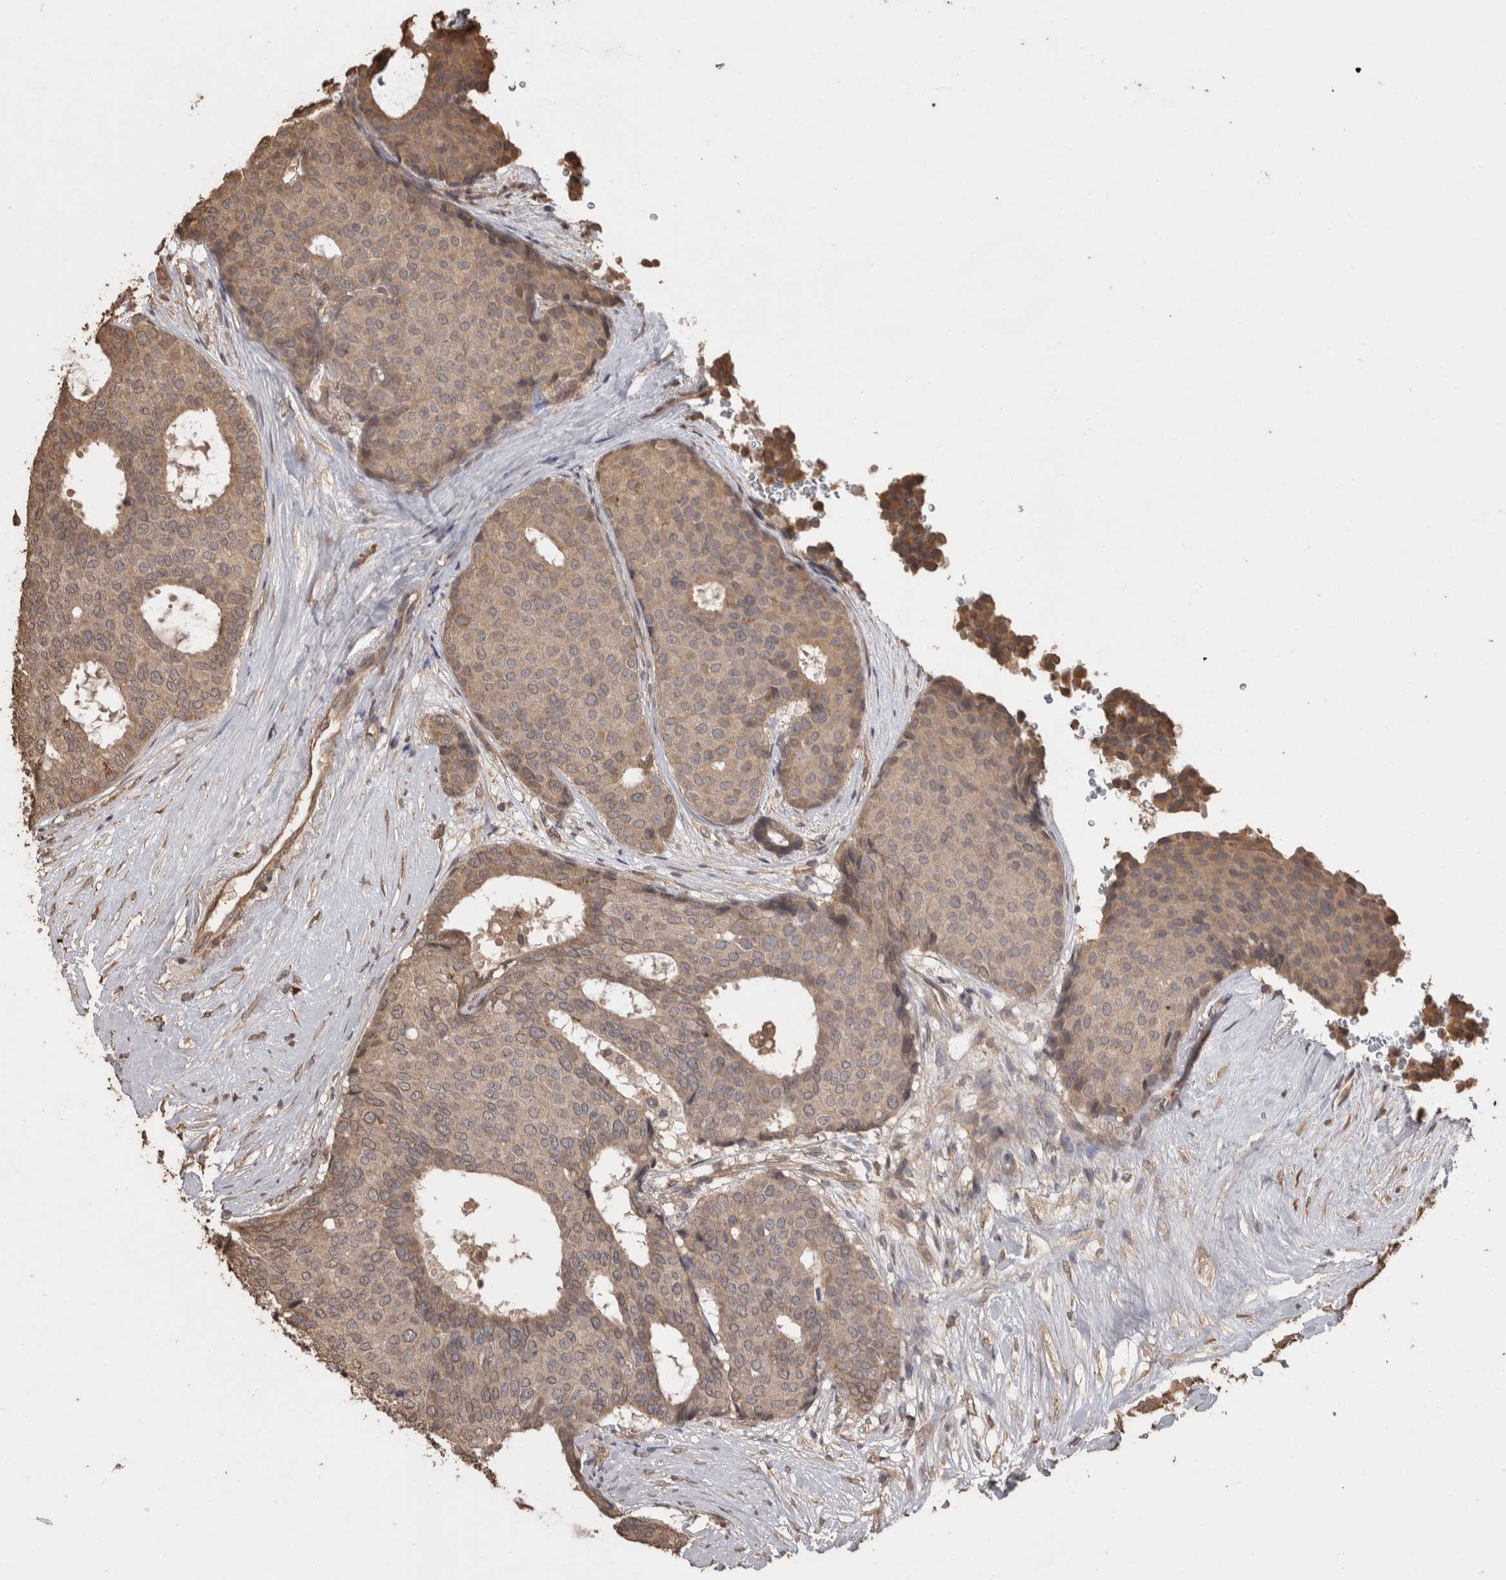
{"staining": {"intensity": "moderate", "quantity": ">75%", "location": "cytoplasmic/membranous"}, "tissue": "breast cancer", "cell_type": "Tumor cells", "image_type": "cancer", "snomed": [{"axis": "morphology", "description": "Duct carcinoma"}, {"axis": "topography", "description": "Breast"}], "caption": "A brown stain labels moderate cytoplasmic/membranous positivity of a protein in breast infiltrating ductal carcinoma tumor cells.", "gene": "SOCS5", "patient": {"sex": "female", "age": 75}}